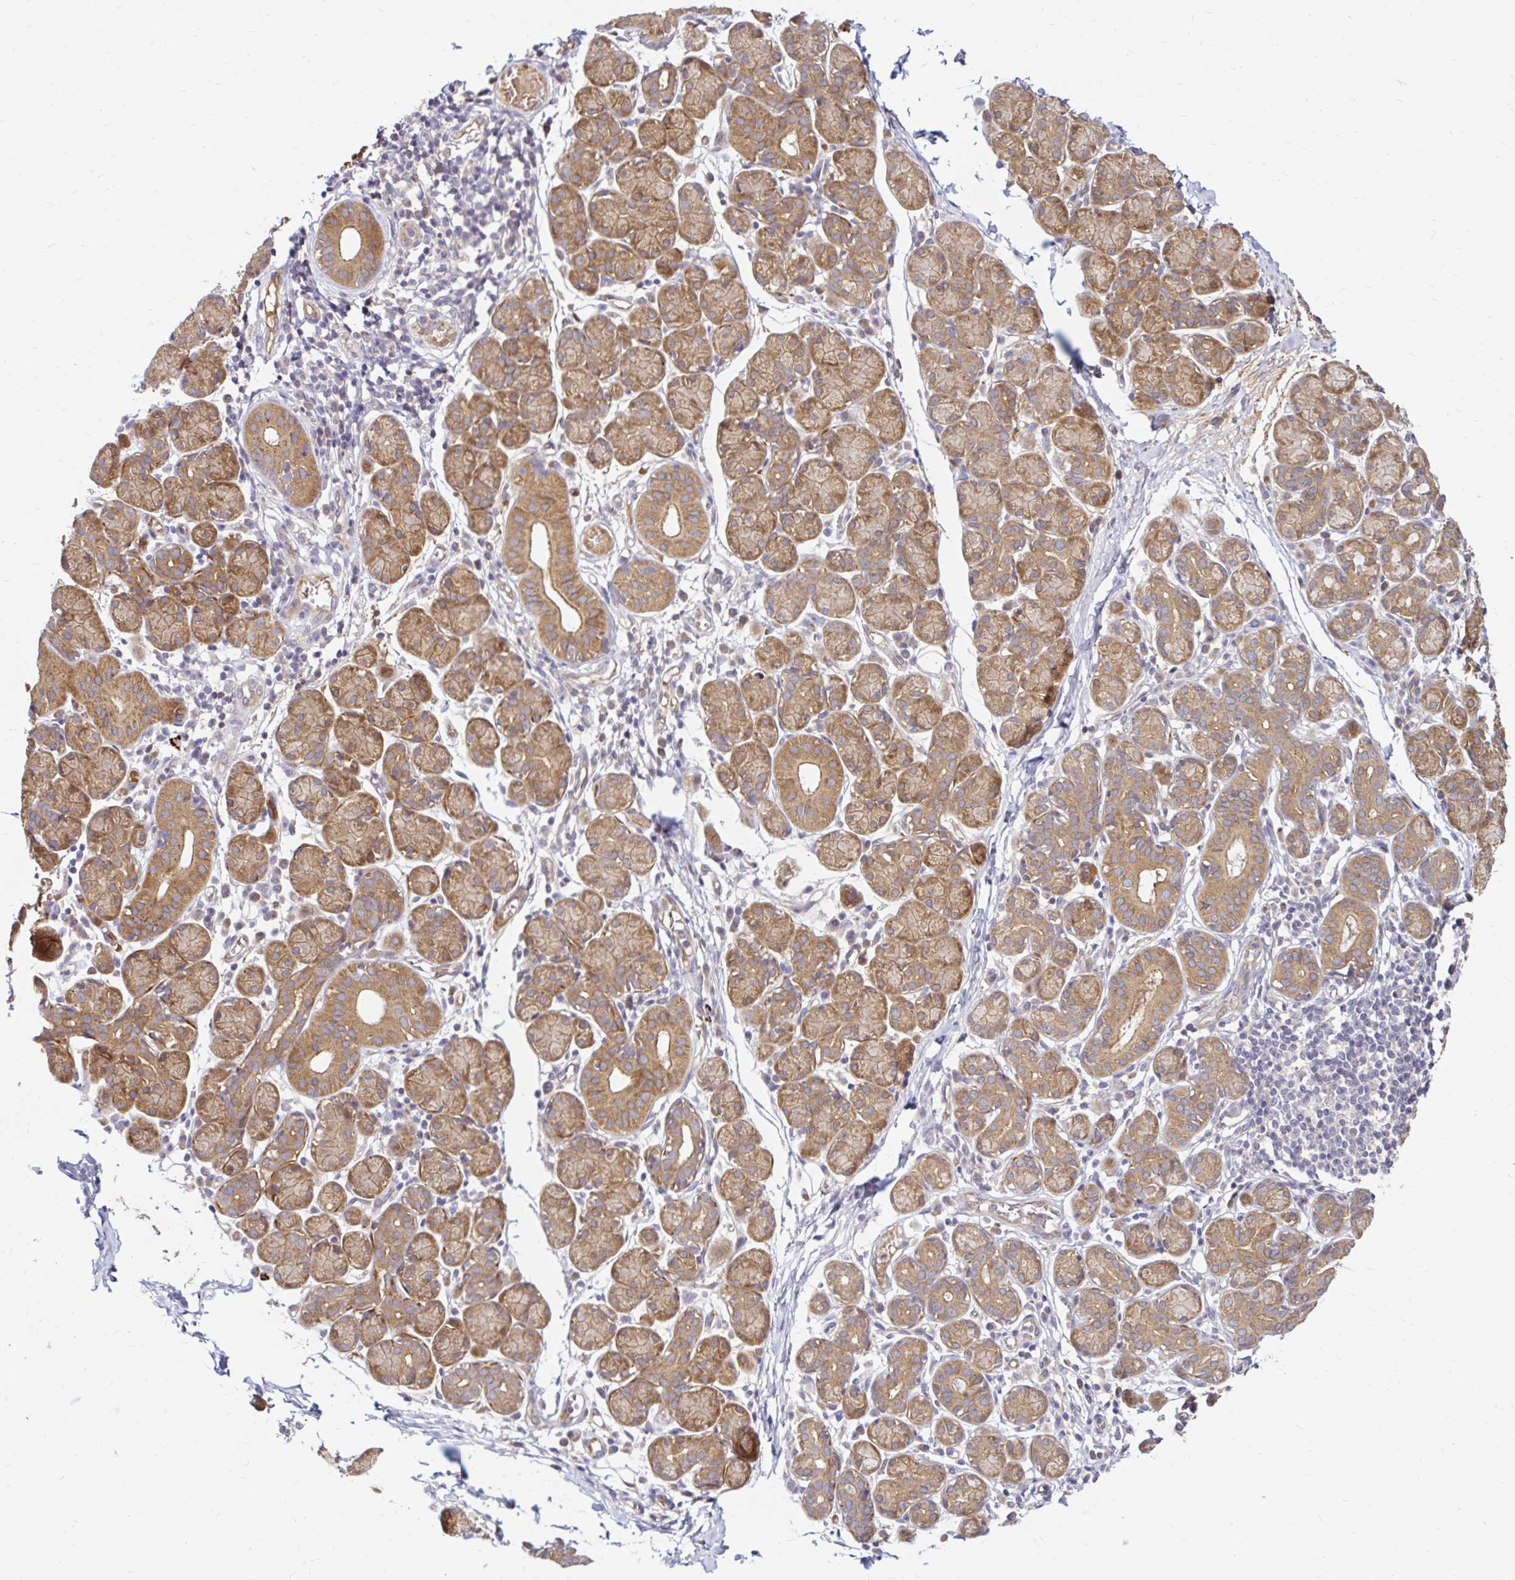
{"staining": {"intensity": "moderate", "quantity": ">75%", "location": "cytoplasmic/membranous"}, "tissue": "salivary gland", "cell_type": "Glandular cells", "image_type": "normal", "snomed": [{"axis": "morphology", "description": "Normal tissue, NOS"}, {"axis": "morphology", "description": "Inflammation, NOS"}, {"axis": "topography", "description": "Lymph node"}, {"axis": "topography", "description": "Salivary gland"}], "caption": "A brown stain highlights moderate cytoplasmic/membranous positivity of a protein in glandular cells of benign salivary gland.", "gene": "ARHGEF37", "patient": {"sex": "male", "age": 3}}